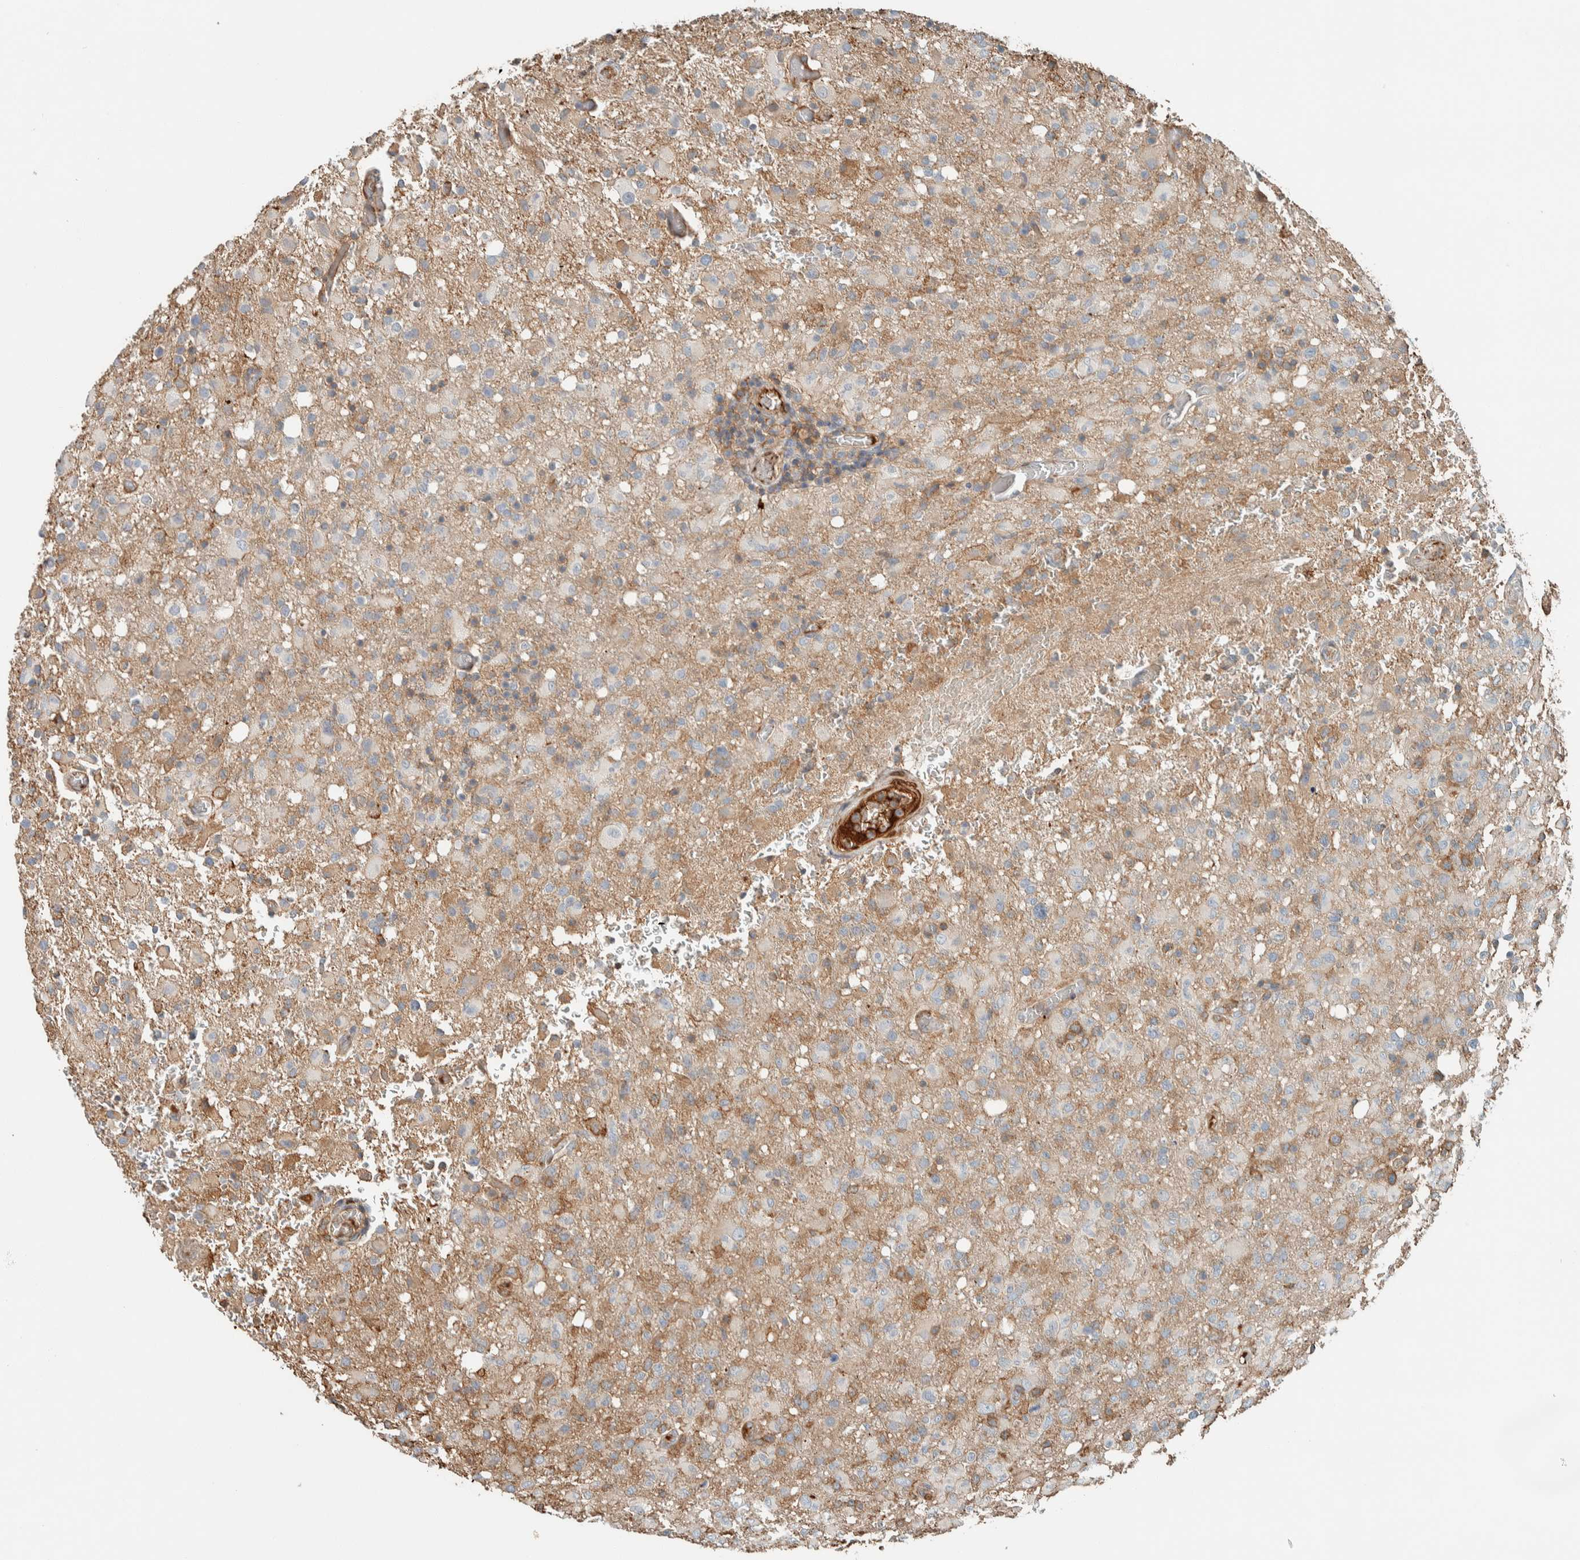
{"staining": {"intensity": "weak", "quantity": ">75%", "location": "cytoplasmic/membranous"}, "tissue": "glioma", "cell_type": "Tumor cells", "image_type": "cancer", "snomed": [{"axis": "morphology", "description": "Glioma, malignant, High grade"}, {"axis": "topography", "description": "Brain"}], "caption": "The immunohistochemical stain labels weak cytoplasmic/membranous expression in tumor cells of glioma tissue.", "gene": "CTBP2", "patient": {"sex": "female", "age": 57}}